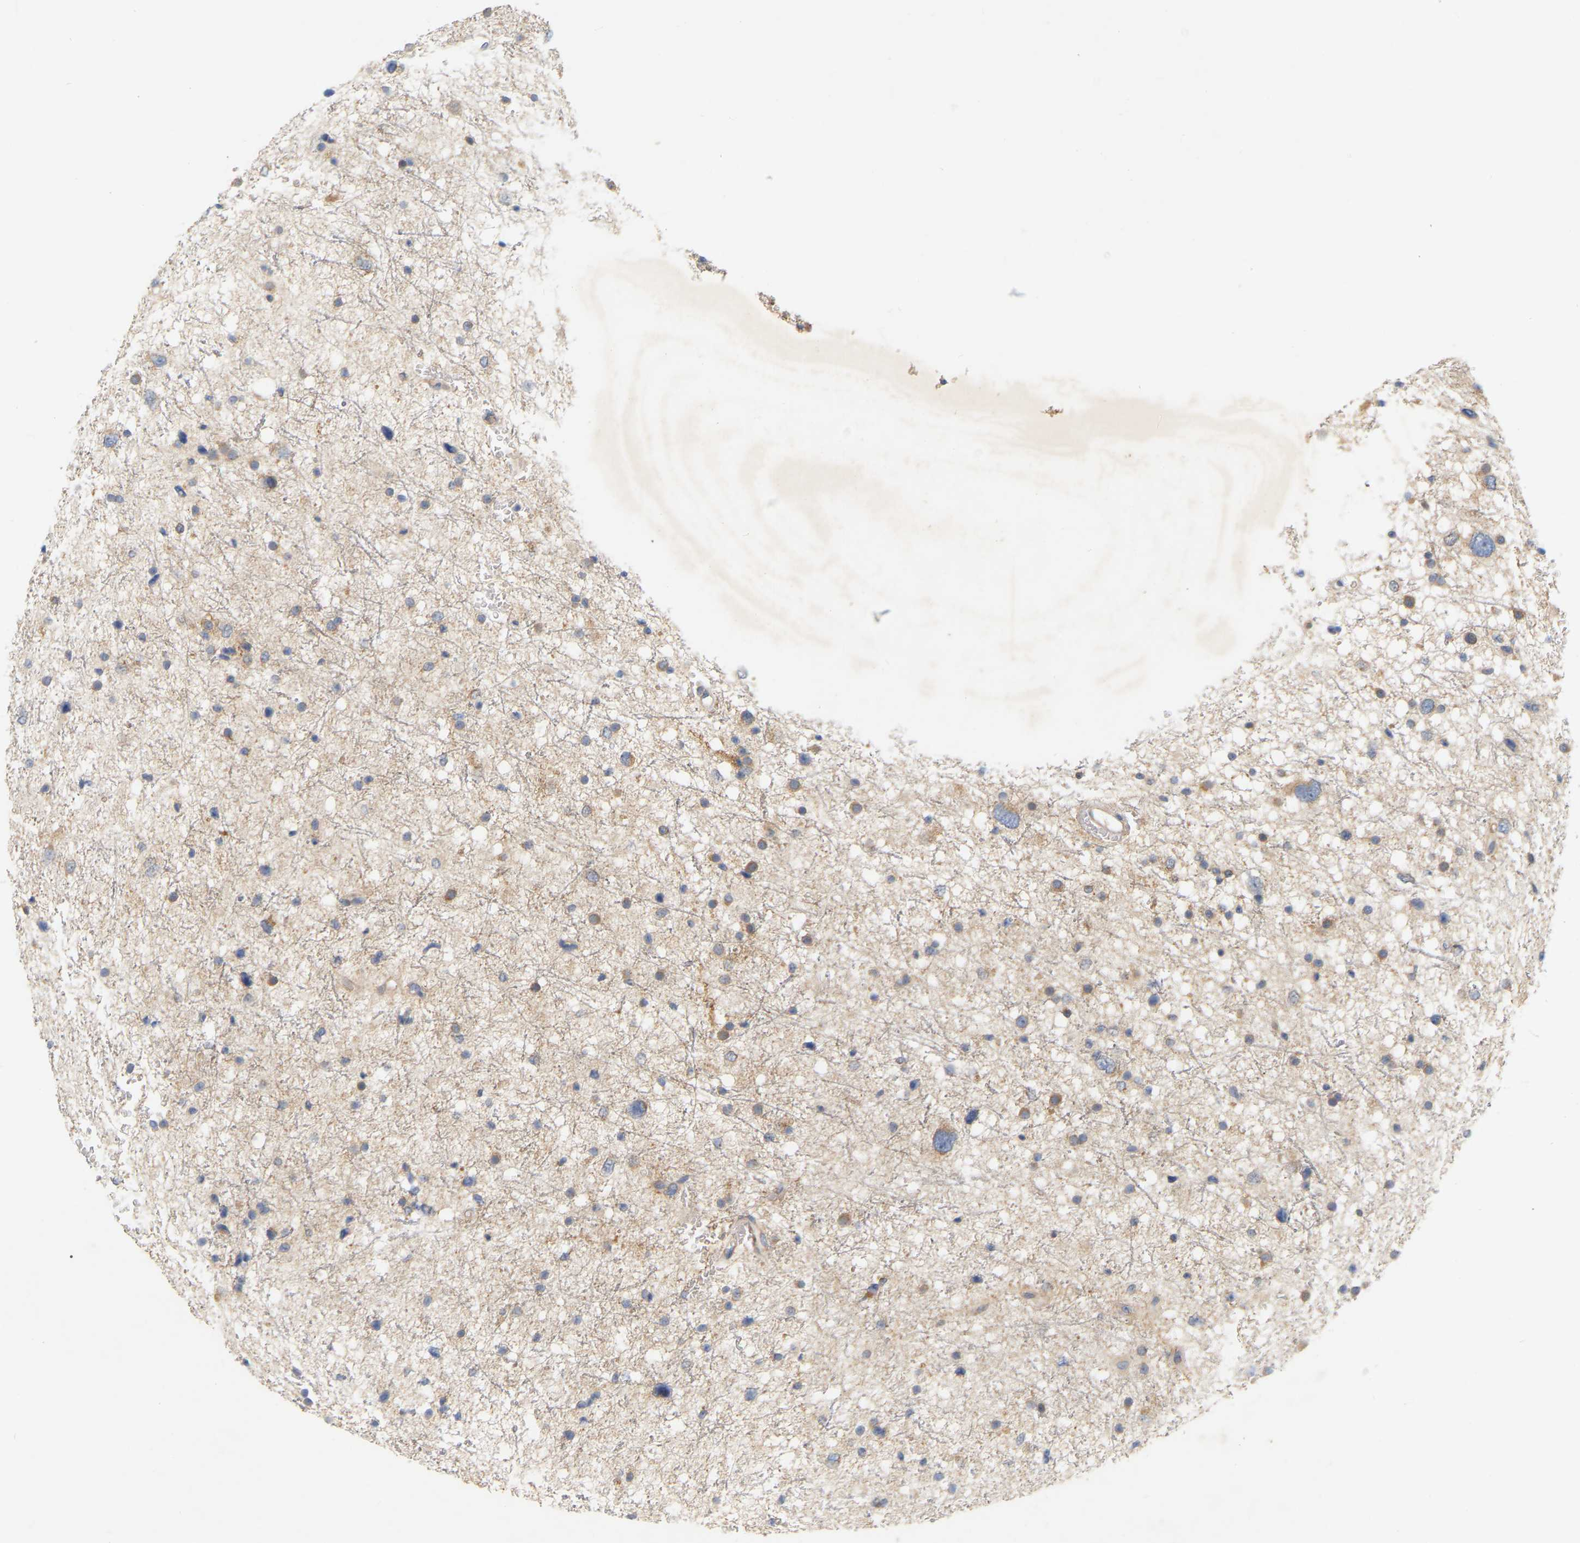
{"staining": {"intensity": "moderate", "quantity": "25%-75%", "location": "cytoplasmic/membranous"}, "tissue": "glioma", "cell_type": "Tumor cells", "image_type": "cancer", "snomed": [{"axis": "morphology", "description": "Glioma, malignant, Low grade"}, {"axis": "topography", "description": "Brain"}], "caption": "This photomicrograph shows glioma stained with IHC to label a protein in brown. The cytoplasmic/membranous of tumor cells show moderate positivity for the protein. Nuclei are counter-stained blue.", "gene": "MINDY4", "patient": {"sex": "female", "age": 37}}